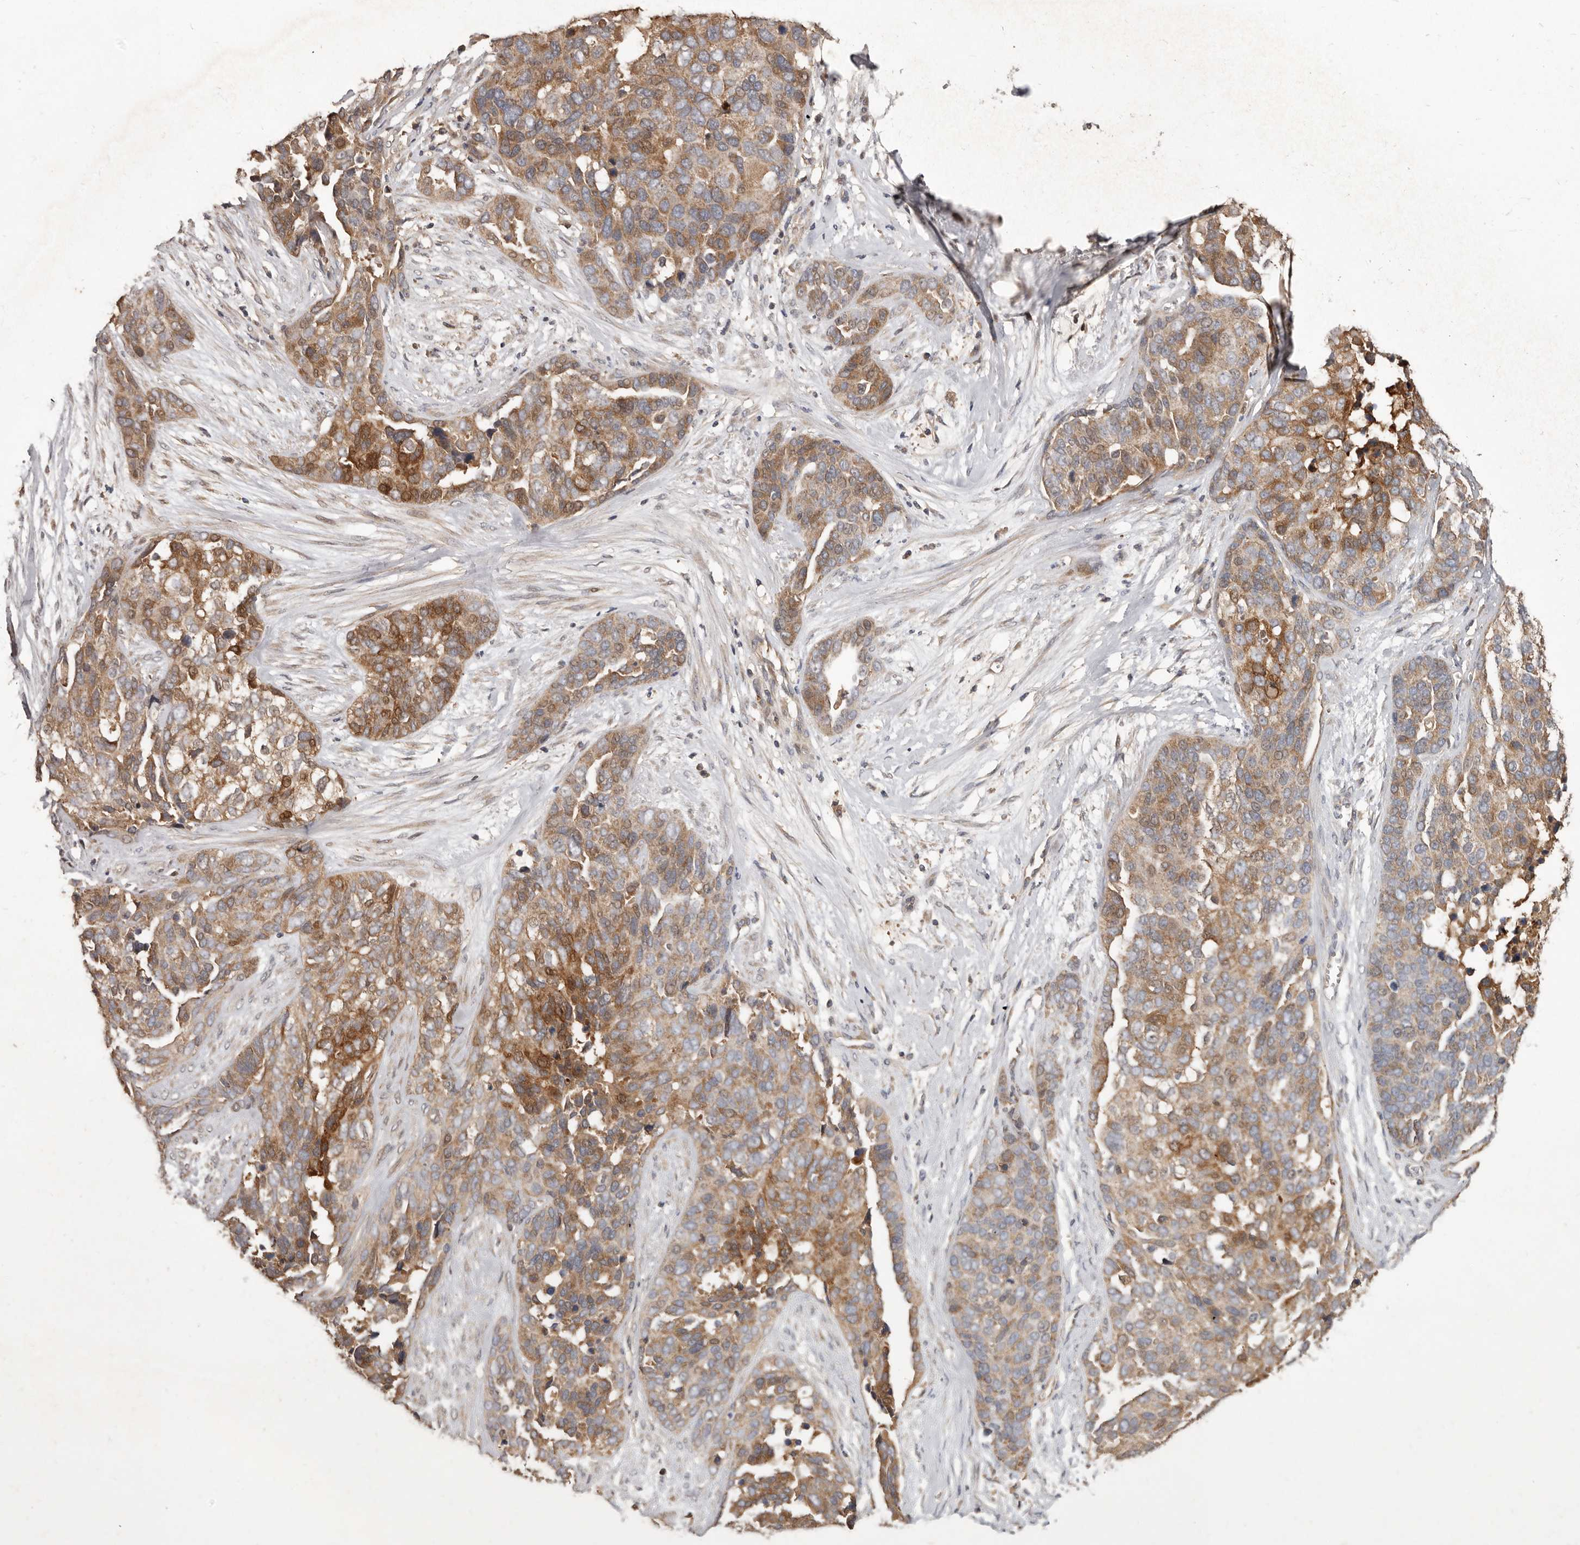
{"staining": {"intensity": "moderate", "quantity": ">75%", "location": "cytoplasmic/membranous"}, "tissue": "ovarian cancer", "cell_type": "Tumor cells", "image_type": "cancer", "snomed": [{"axis": "morphology", "description": "Cystadenocarcinoma, serous, NOS"}, {"axis": "topography", "description": "Ovary"}], "caption": "A micrograph of ovarian serous cystadenocarcinoma stained for a protein displays moderate cytoplasmic/membranous brown staining in tumor cells. (DAB IHC with brightfield microscopy, high magnification).", "gene": "KIF26B", "patient": {"sex": "female", "age": 44}}